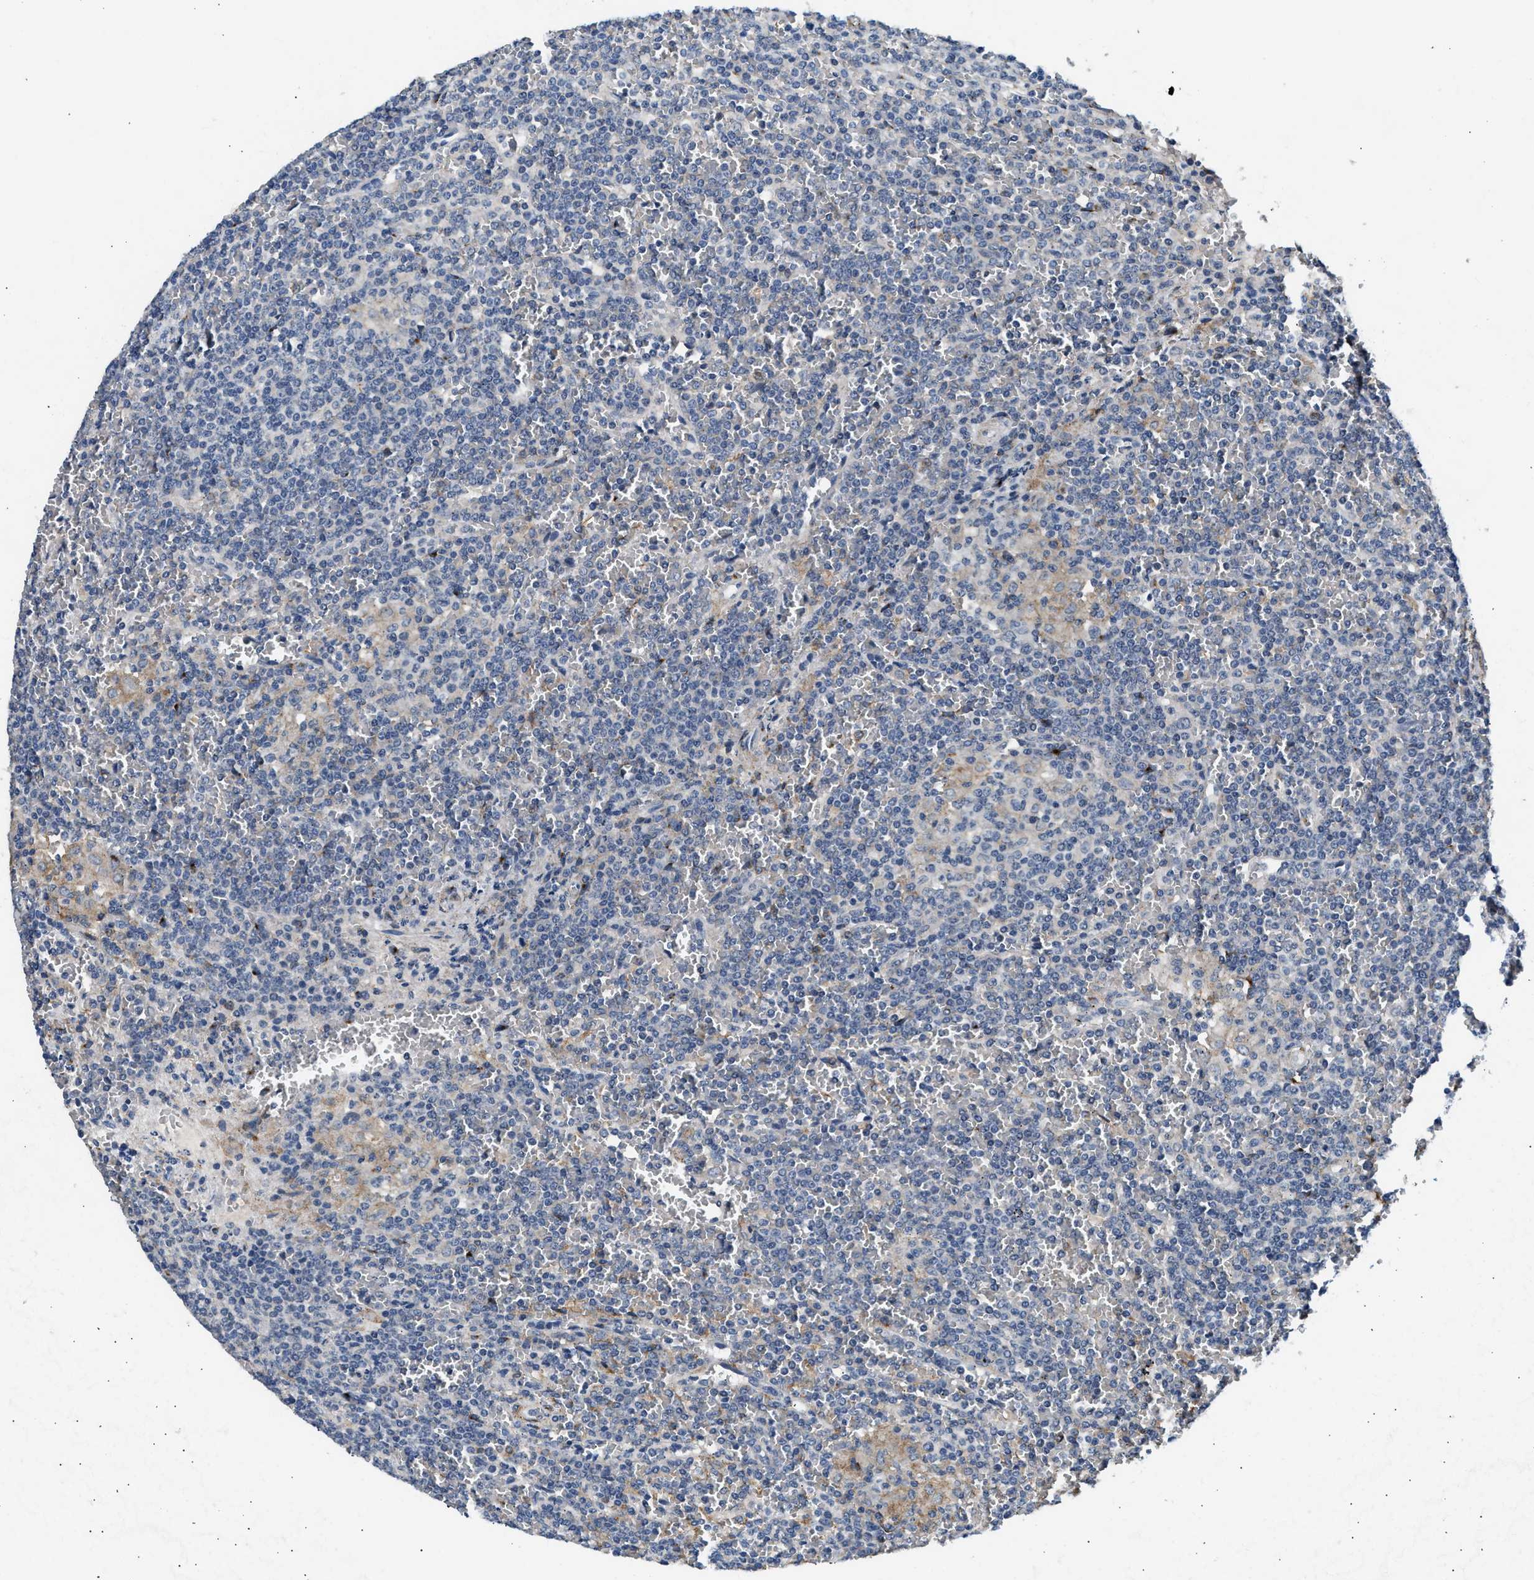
{"staining": {"intensity": "weak", "quantity": "<25%", "location": "cytoplasmic/membranous"}, "tissue": "lymphoma", "cell_type": "Tumor cells", "image_type": "cancer", "snomed": [{"axis": "morphology", "description": "Malignant lymphoma, non-Hodgkin's type, Low grade"}, {"axis": "topography", "description": "Spleen"}], "caption": "Immunohistochemical staining of human malignant lymphoma, non-Hodgkin's type (low-grade) exhibits no significant positivity in tumor cells.", "gene": "LRP1", "patient": {"sex": "female", "age": 19}}